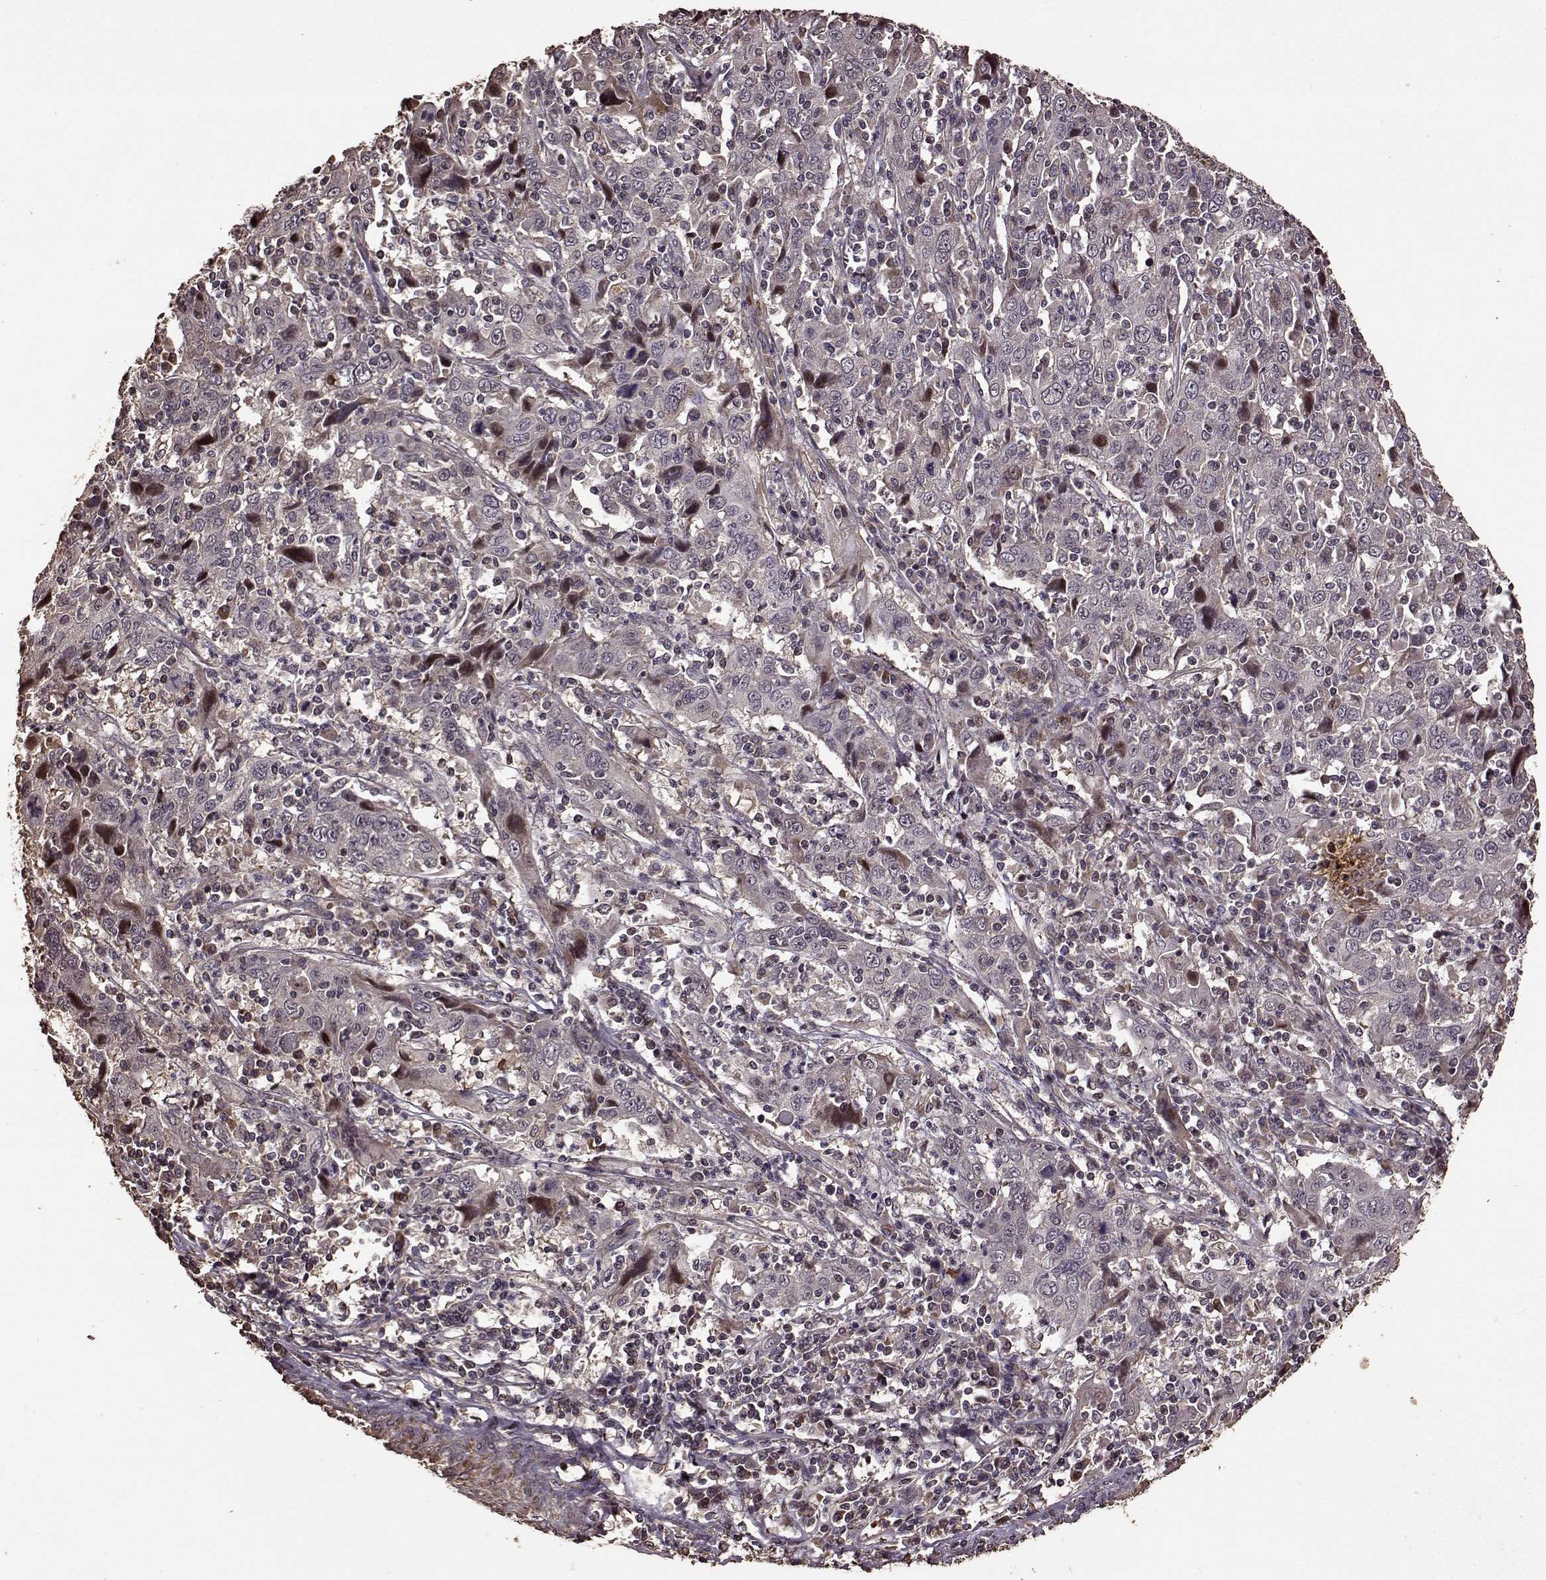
{"staining": {"intensity": "negative", "quantity": "none", "location": "none"}, "tissue": "cervical cancer", "cell_type": "Tumor cells", "image_type": "cancer", "snomed": [{"axis": "morphology", "description": "Squamous cell carcinoma, NOS"}, {"axis": "topography", "description": "Cervix"}], "caption": "The IHC image has no significant positivity in tumor cells of squamous cell carcinoma (cervical) tissue.", "gene": "FBXW11", "patient": {"sex": "female", "age": 46}}